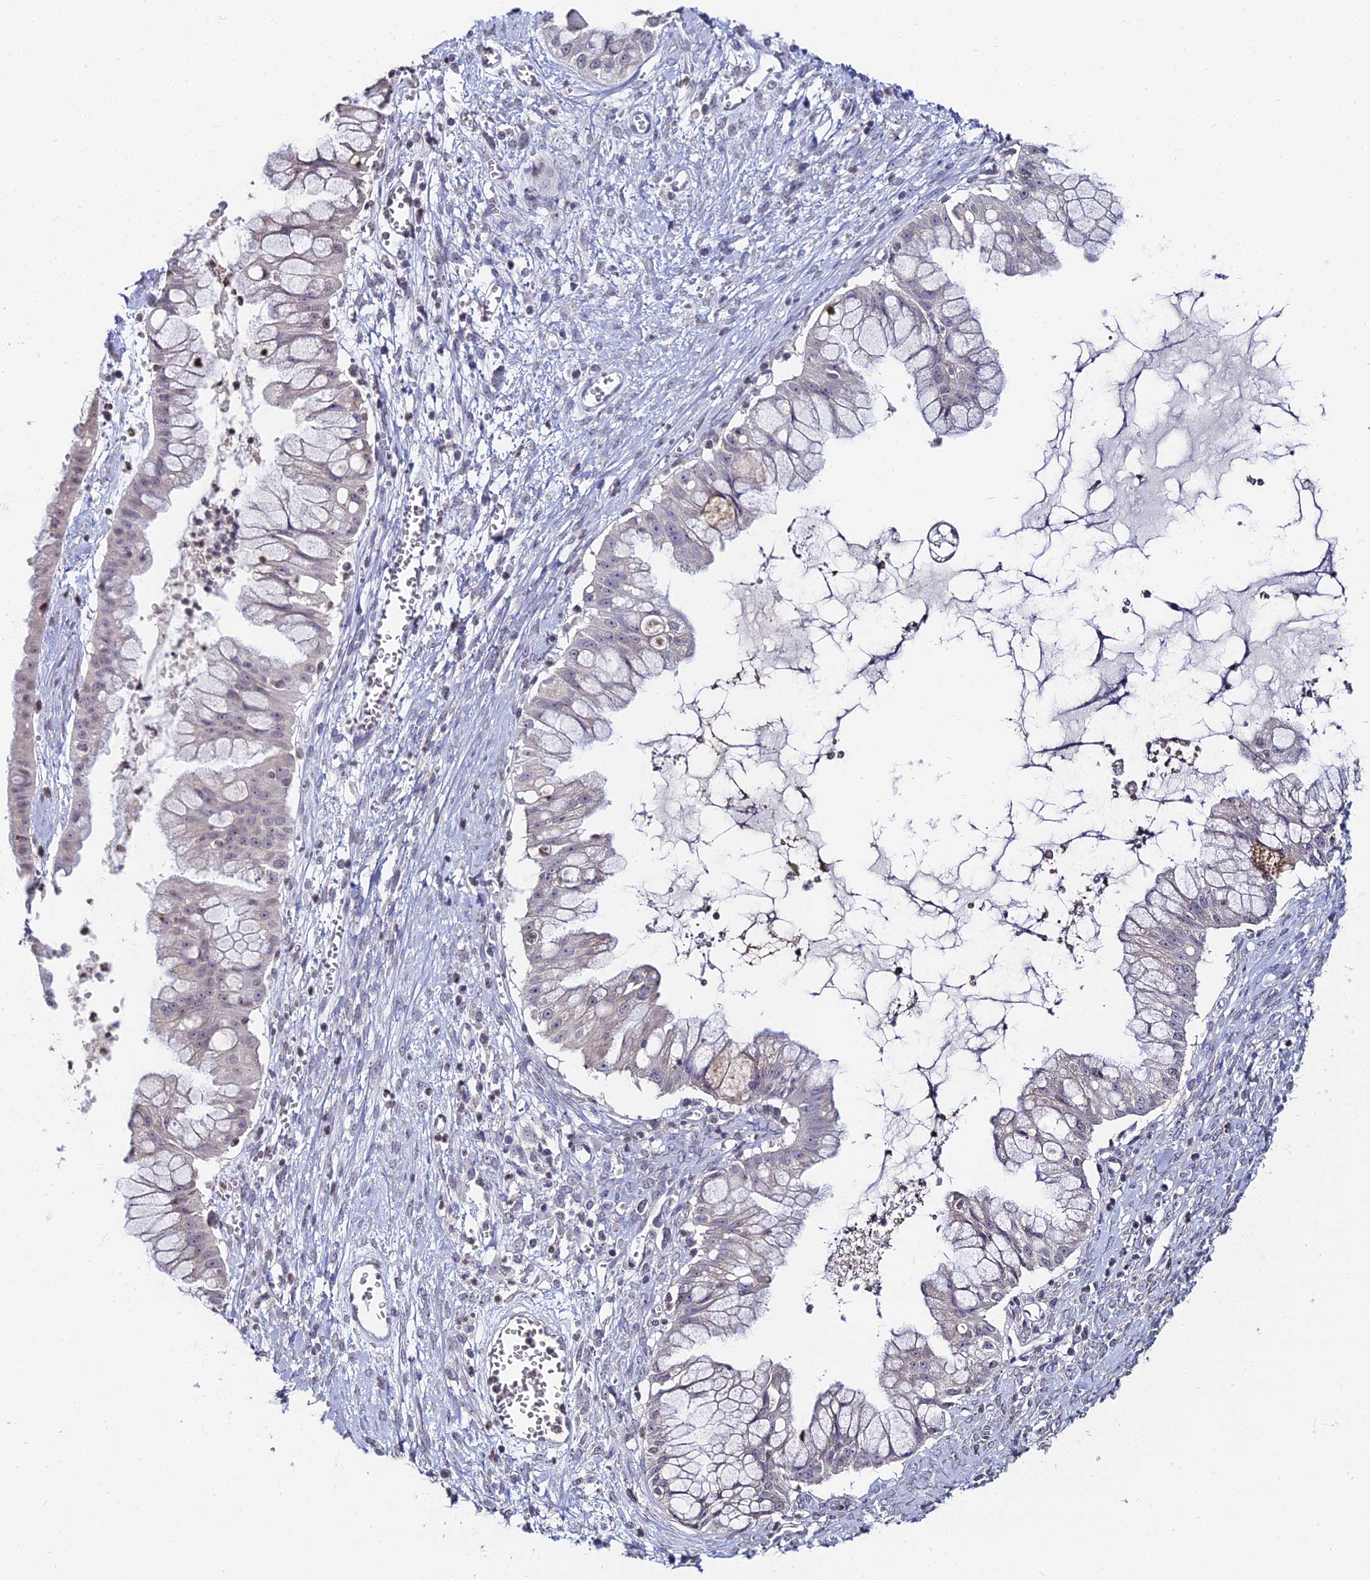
{"staining": {"intensity": "negative", "quantity": "none", "location": "none"}, "tissue": "ovarian cancer", "cell_type": "Tumor cells", "image_type": "cancer", "snomed": [{"axis": "morphology", "description": "Cystadenocarcinoma, mucinous, NOS"}, {"axis": "topography", "description": "Ovary"}], "caption": "Image shows no protein positivity in tumor cells of ovarian mucinous cystadenocarcinoma tissue.", "gene": "PRR22", "patient": {"sex": "female", "age": 70}}